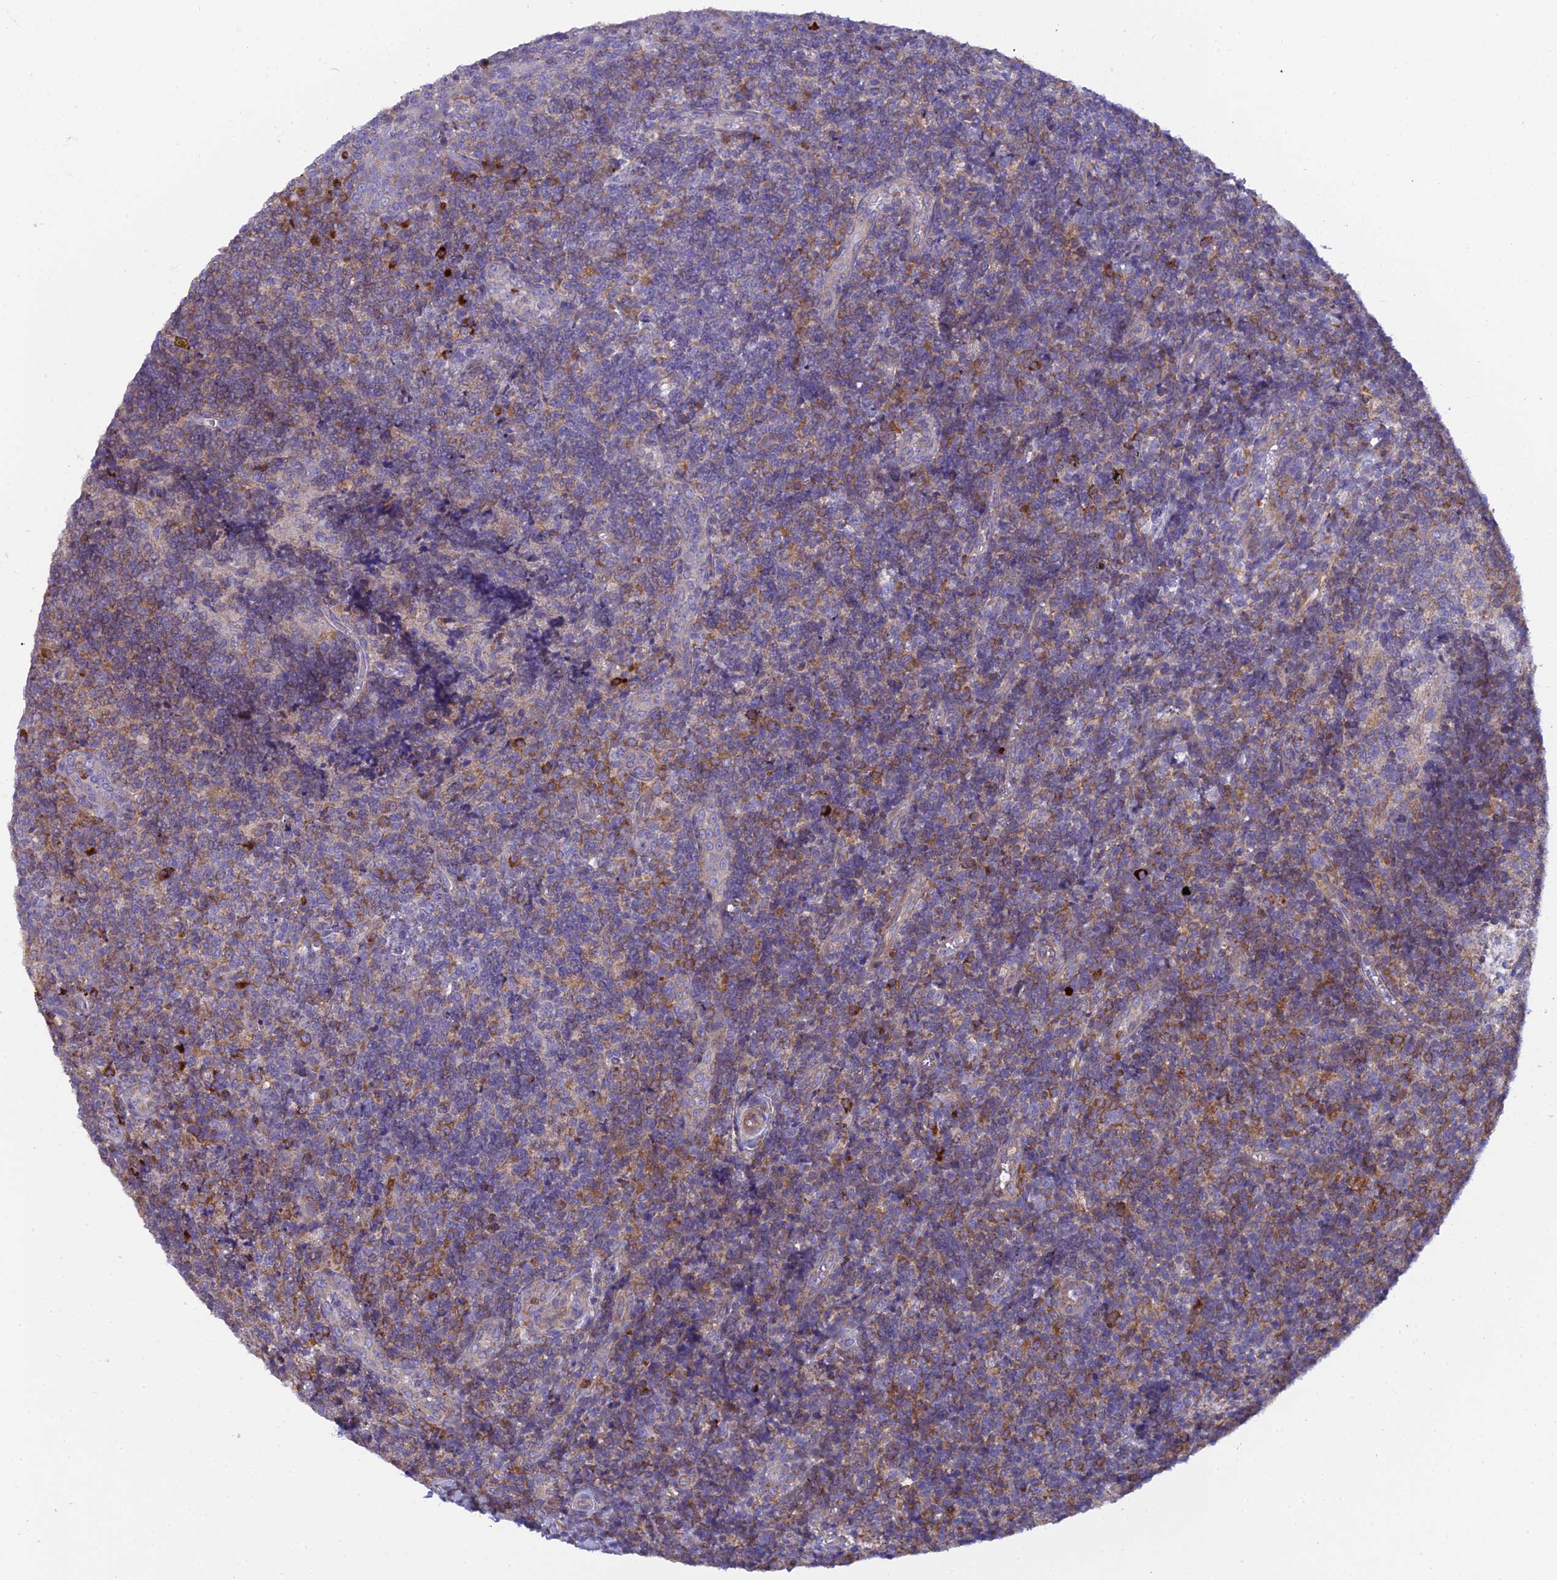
{"staining": {"intensity": "moderate", "quantity": "25%-75%", "location": "cytoplasmic/membranous"}, "tissue": "tonsil", "cell_type": "Germinal center cells", "image_type": "normal", "snomed": [{"axis": "morphology", "description": "Normal tissue, NOS"}, {"axis": "topography", "description": "Tonsil"}], "caption": "An image of tonsil stained for a protein displays moderate cytoplasmic/membranous brown staining in germinal center cells.", "gene": "CLCN7", "patient": {"sex": "female", "age": 19}}